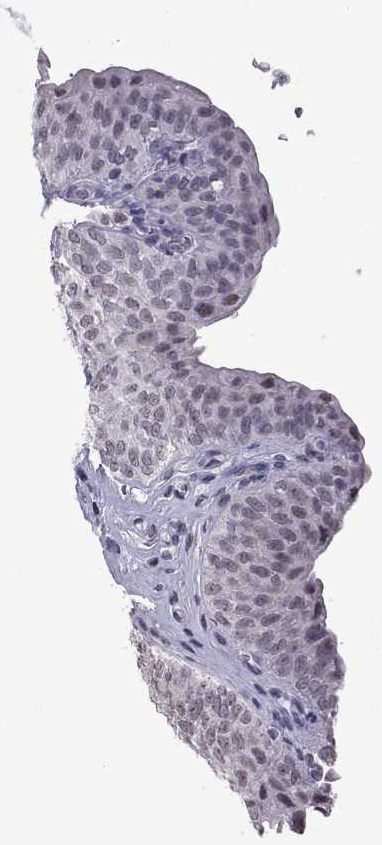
{"staining": {"intensity": "weak", "quantity": "<25%", "location": "nuclear"}, "tissue": "urinary bladder", "cell_type": "Urothelial cells", "image_type": "normal", "snomed": [{"axis": "morphology", "description": "Normal tissue, NOS"}, {"axis": "topography", "description": "Urinary bladder"}], "caption": "Immunohistochemical staining of normal urinary bladder shows no significant staining in urothelial cells. (Immunohistochemistry, brightfield microscopy, high magnification).", "gene": "PPP1R3A", "patient": {"sex": "male", "age": 66}}